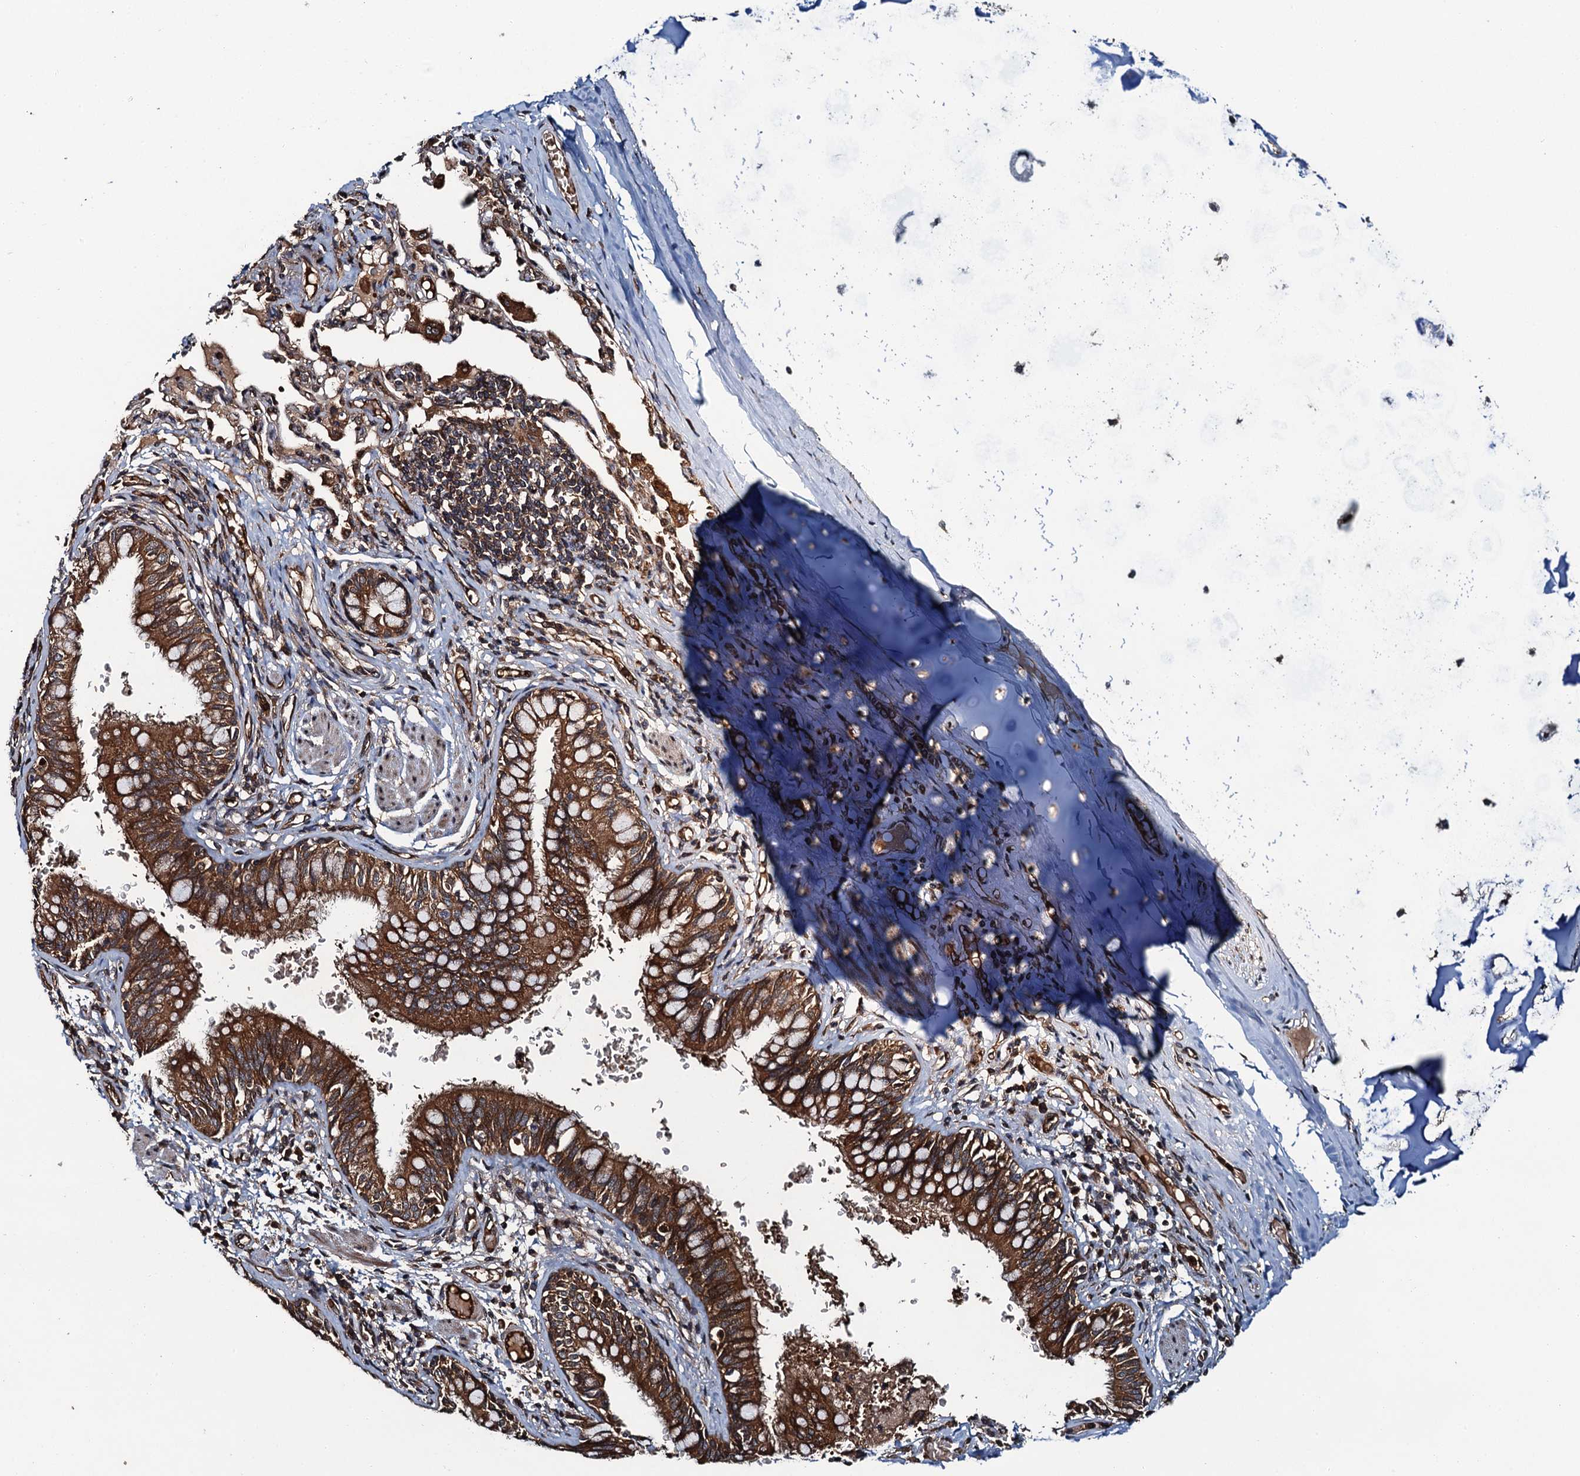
{"staining": {"intensity": "moderate", "quantity": ">75%", "location": "cytoplasmic/membranous"}, "tissue": "bronchus", "cell_type": "Respiratory epithelial cells", "image_type": "normal", "snomed": [{"axis": "morphology", "description": "Normal tissue, NOS"}, {"axis": "topography", "description": "Cartilage tissue"}, {"axis": "topography", "description": "Bronchus"}], "caption": "Bronchus was stained to show a protein in brown. There is medium levels of moderate cytoplasmic/membranous staining in about >75% of respiratory epithelial cells. The staining is performed using DAB (3,3'-diaminobenzidine) brown chromogen to label protein expression. The nuclei are counter-stained blue using hematoxylin.", "gene": "SNX32", "patient": {"sex": "female", "age": 36}}